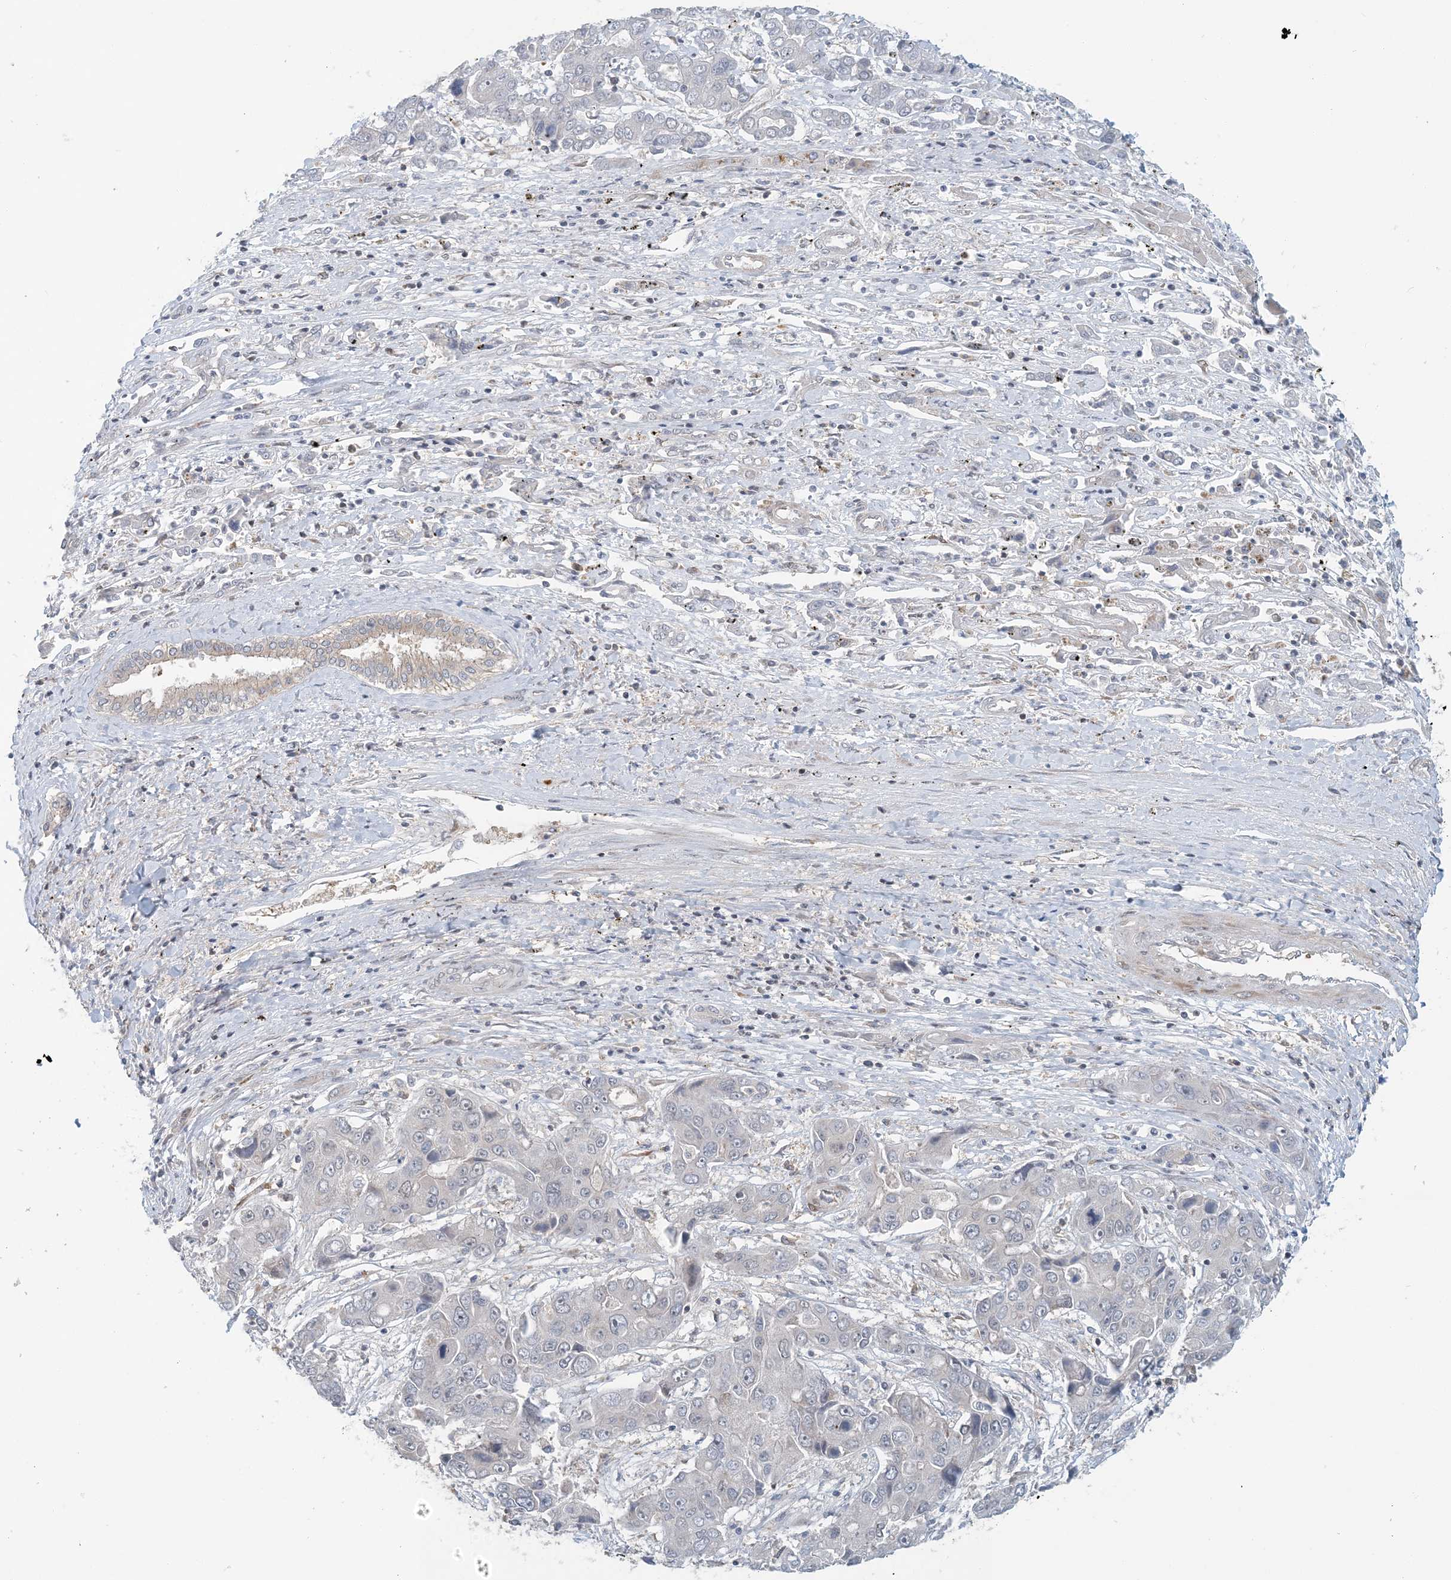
{"staining": {"intensity": "negative", "quantity": "none", "location": "none"}, "tissue": "liver cancer", "cell_type": "Tumor cells", "image_type": "cancer", "snomed": [{"axis": "morphology", "description": "Cholangiocarcinoma"}, {"axis": "topography", "description": "Liver"}], "caption": "Human liver cancer stained for a protein using IHC shows no expression in tumor cells.", "gene": "ATP13A2", "patient": {"sex": "male", "age": 67}}